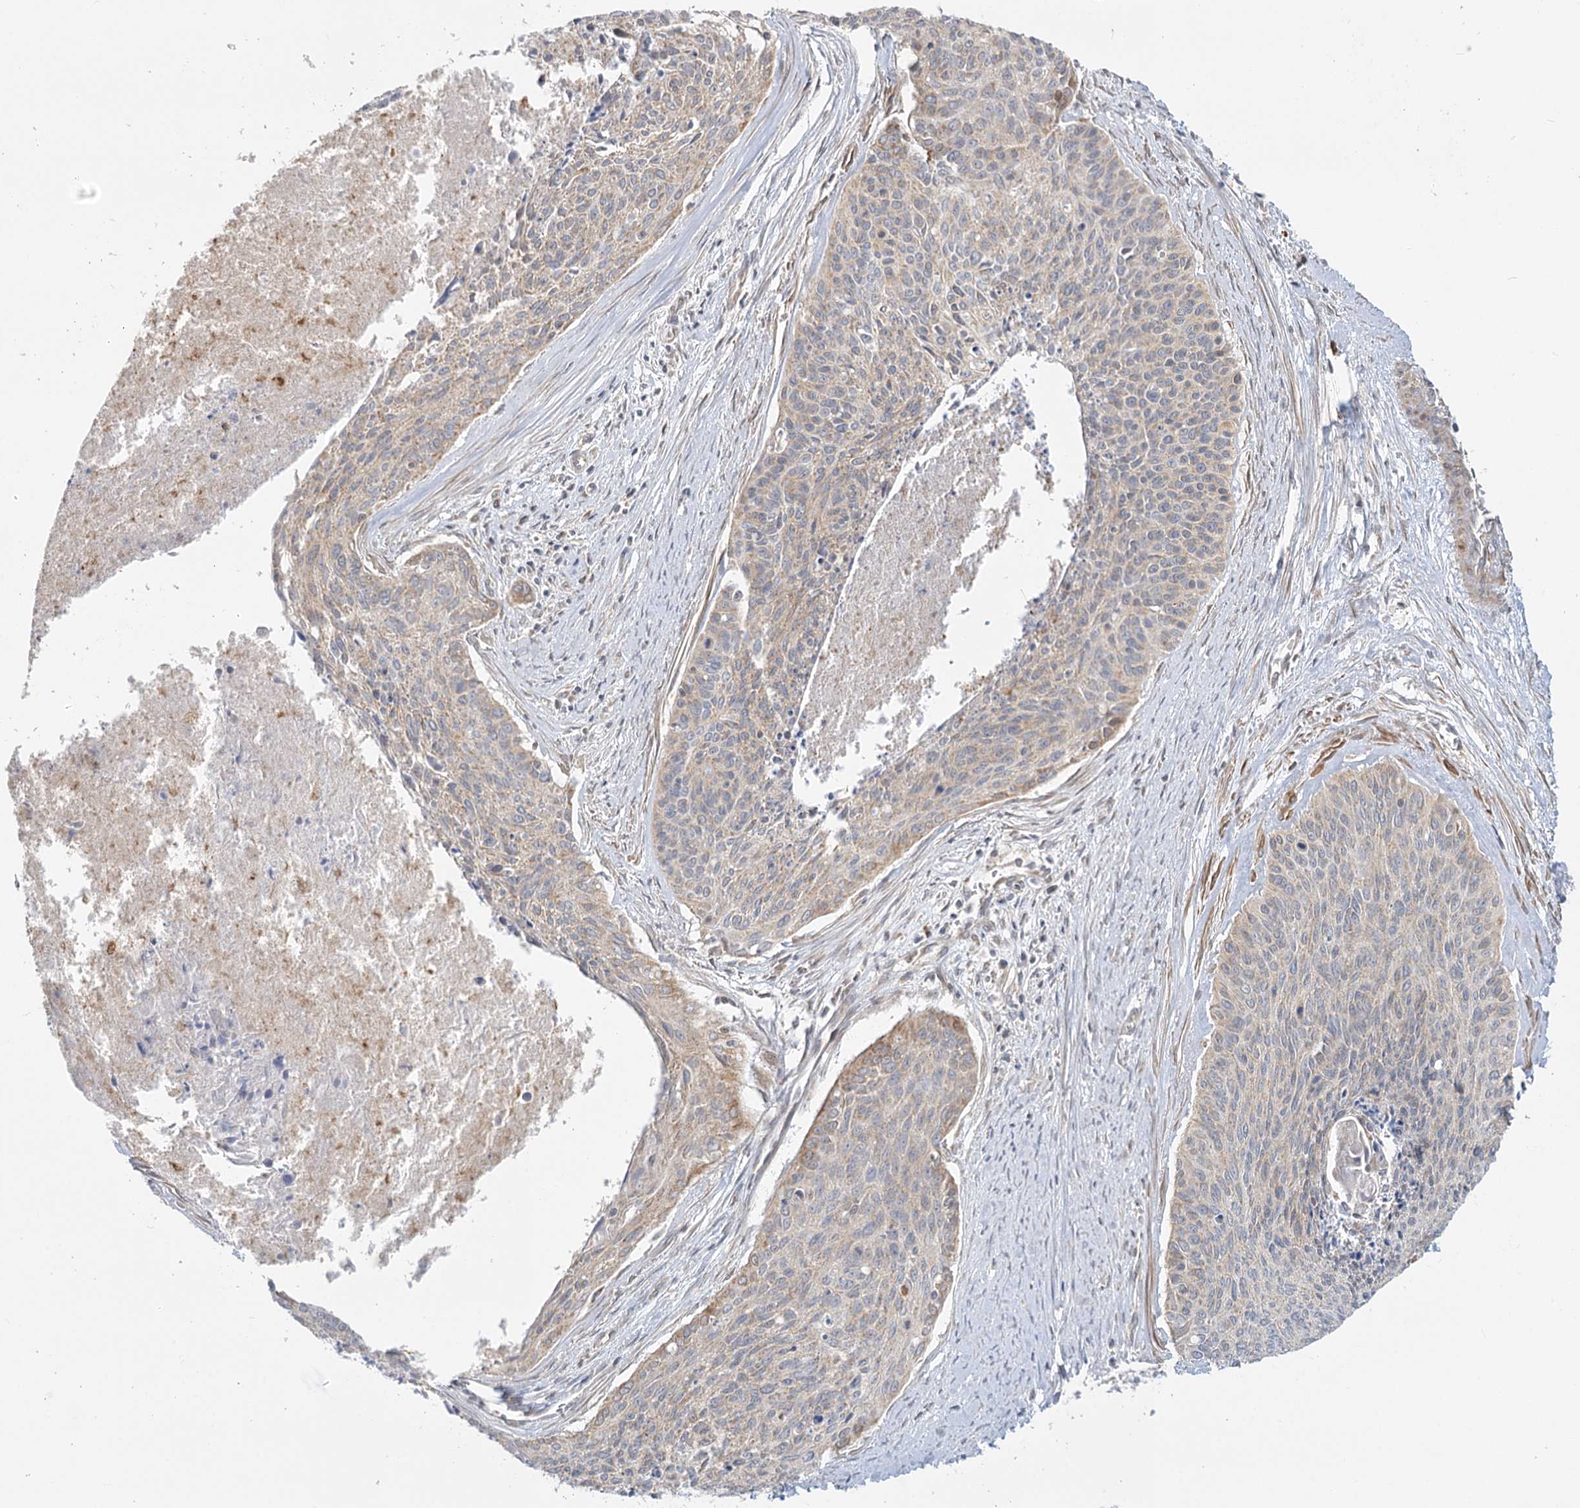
{"staining": {"intensity": "moderate", "quantity": "<25%", "location": "cytoplasmic/membranous"}, "tissue": "cervical cancer", "cell_type": "Tumor cells", "image_type": "cancer", "snomed": [{"axis": "morphology", "description": "Squamous cell carcinoma, NOS"}, {"axis": "topography", "description": "Cervix"}], "caption": "Immunohistochemical staining of cervical cancer displays moderate cytoplasmic/membranous protein positivity in about <25% of tumor cells.", "gene": "MTMR3", "patient": {"sex": "female", "age": 55}}